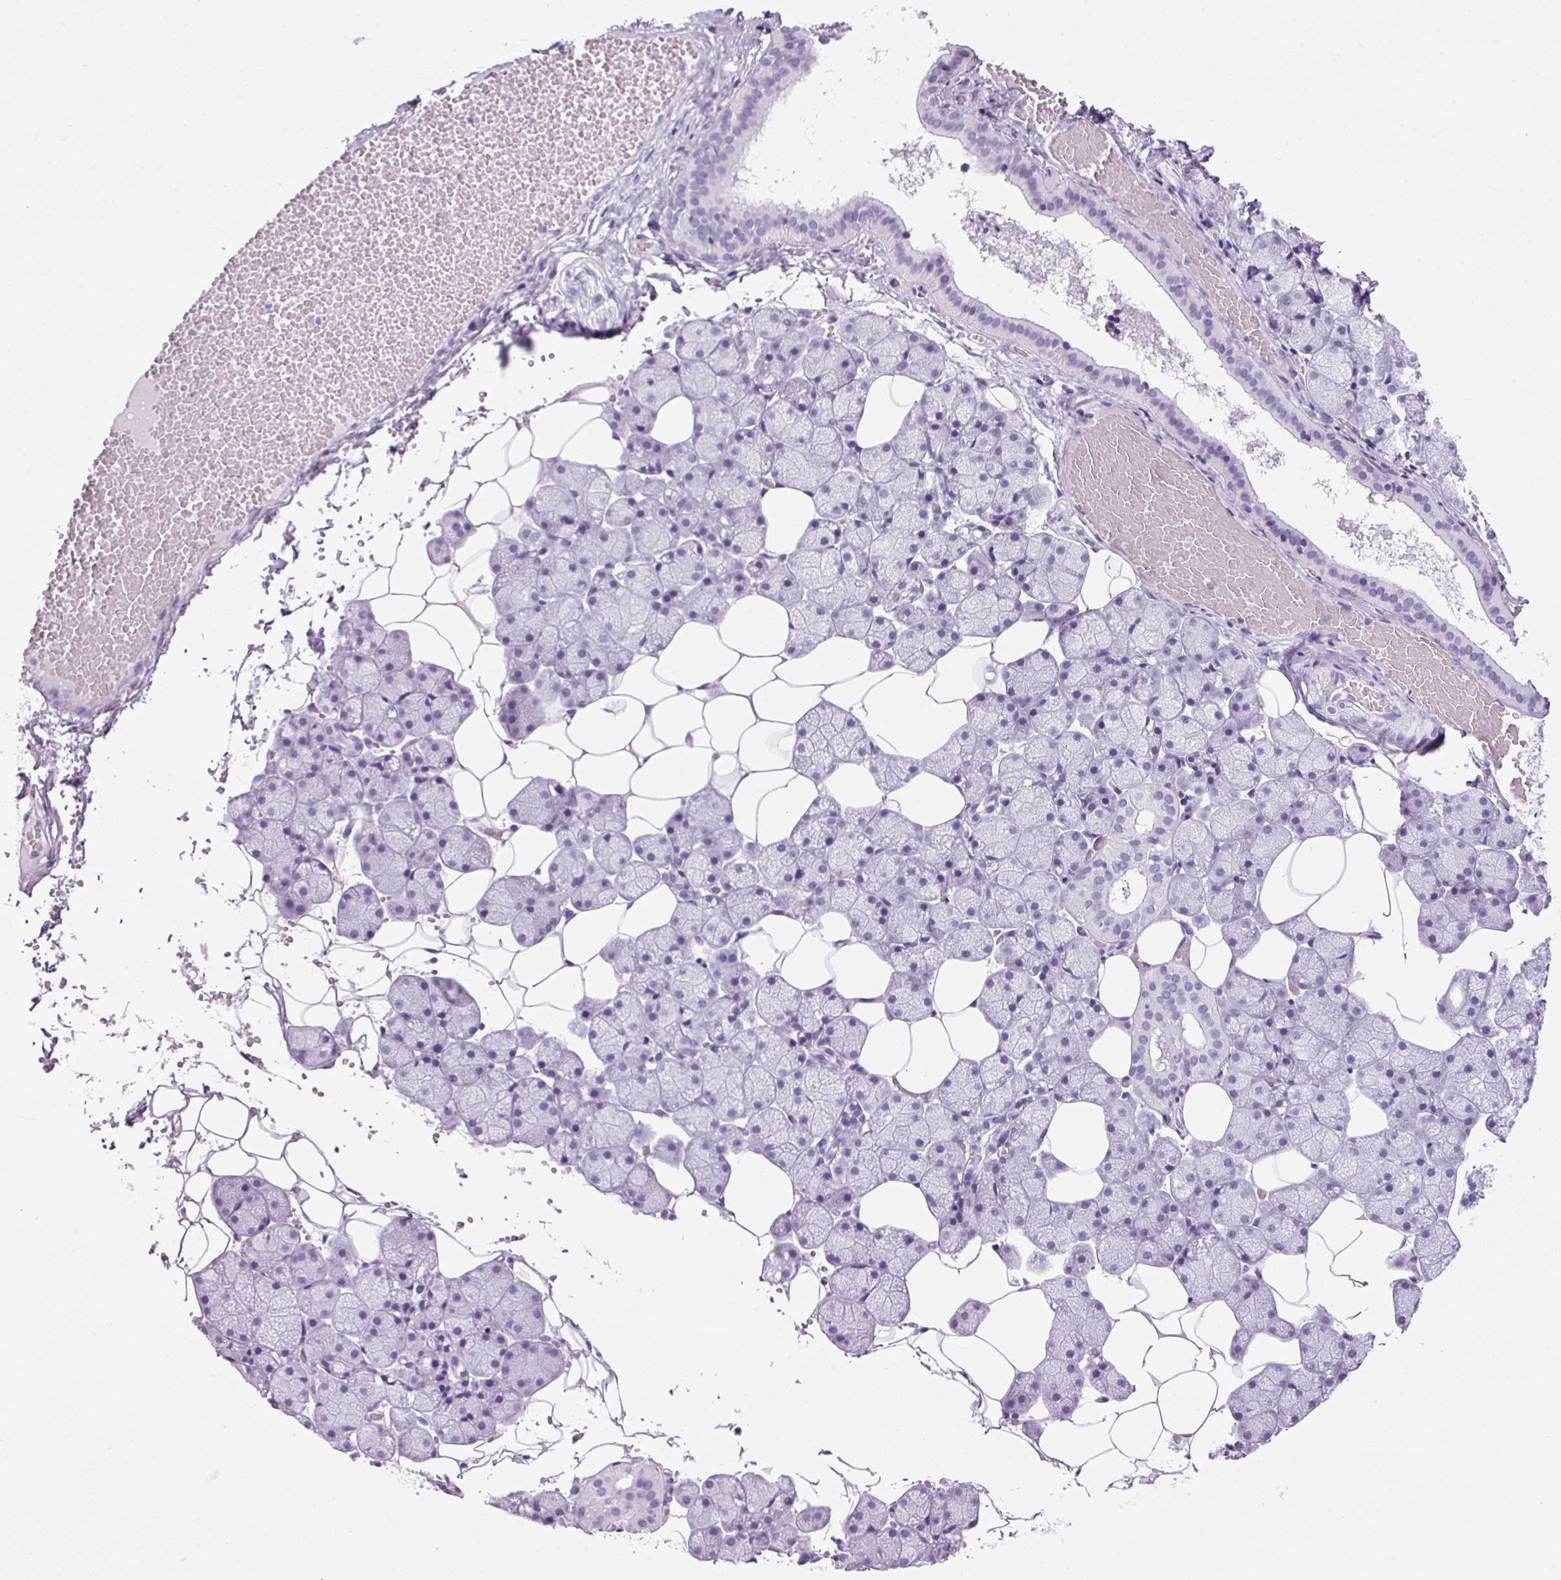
{"staining": {"intensity": "negative", "quantity": "none", "location": "none"}, "tissue": "salivary gland", "cell_type": "Glandular cells", "image_type": "normal", "snomed": [{"axis": "morphology", "description": "Normal tissue, NOS"}, {"axis": "topography", "description": "Salivary gland"}], "caption": "Immunohistochemistry (IHC) histopathology image of benign human salivary gland stained for a protein (brown), which reveals no expression in glandular cells. (Brightfield microscopy of DAB immunohistochemistry at high magnification).", "gene": "PPP1R1A", "patient": {"sex": "male", "age": 38}}